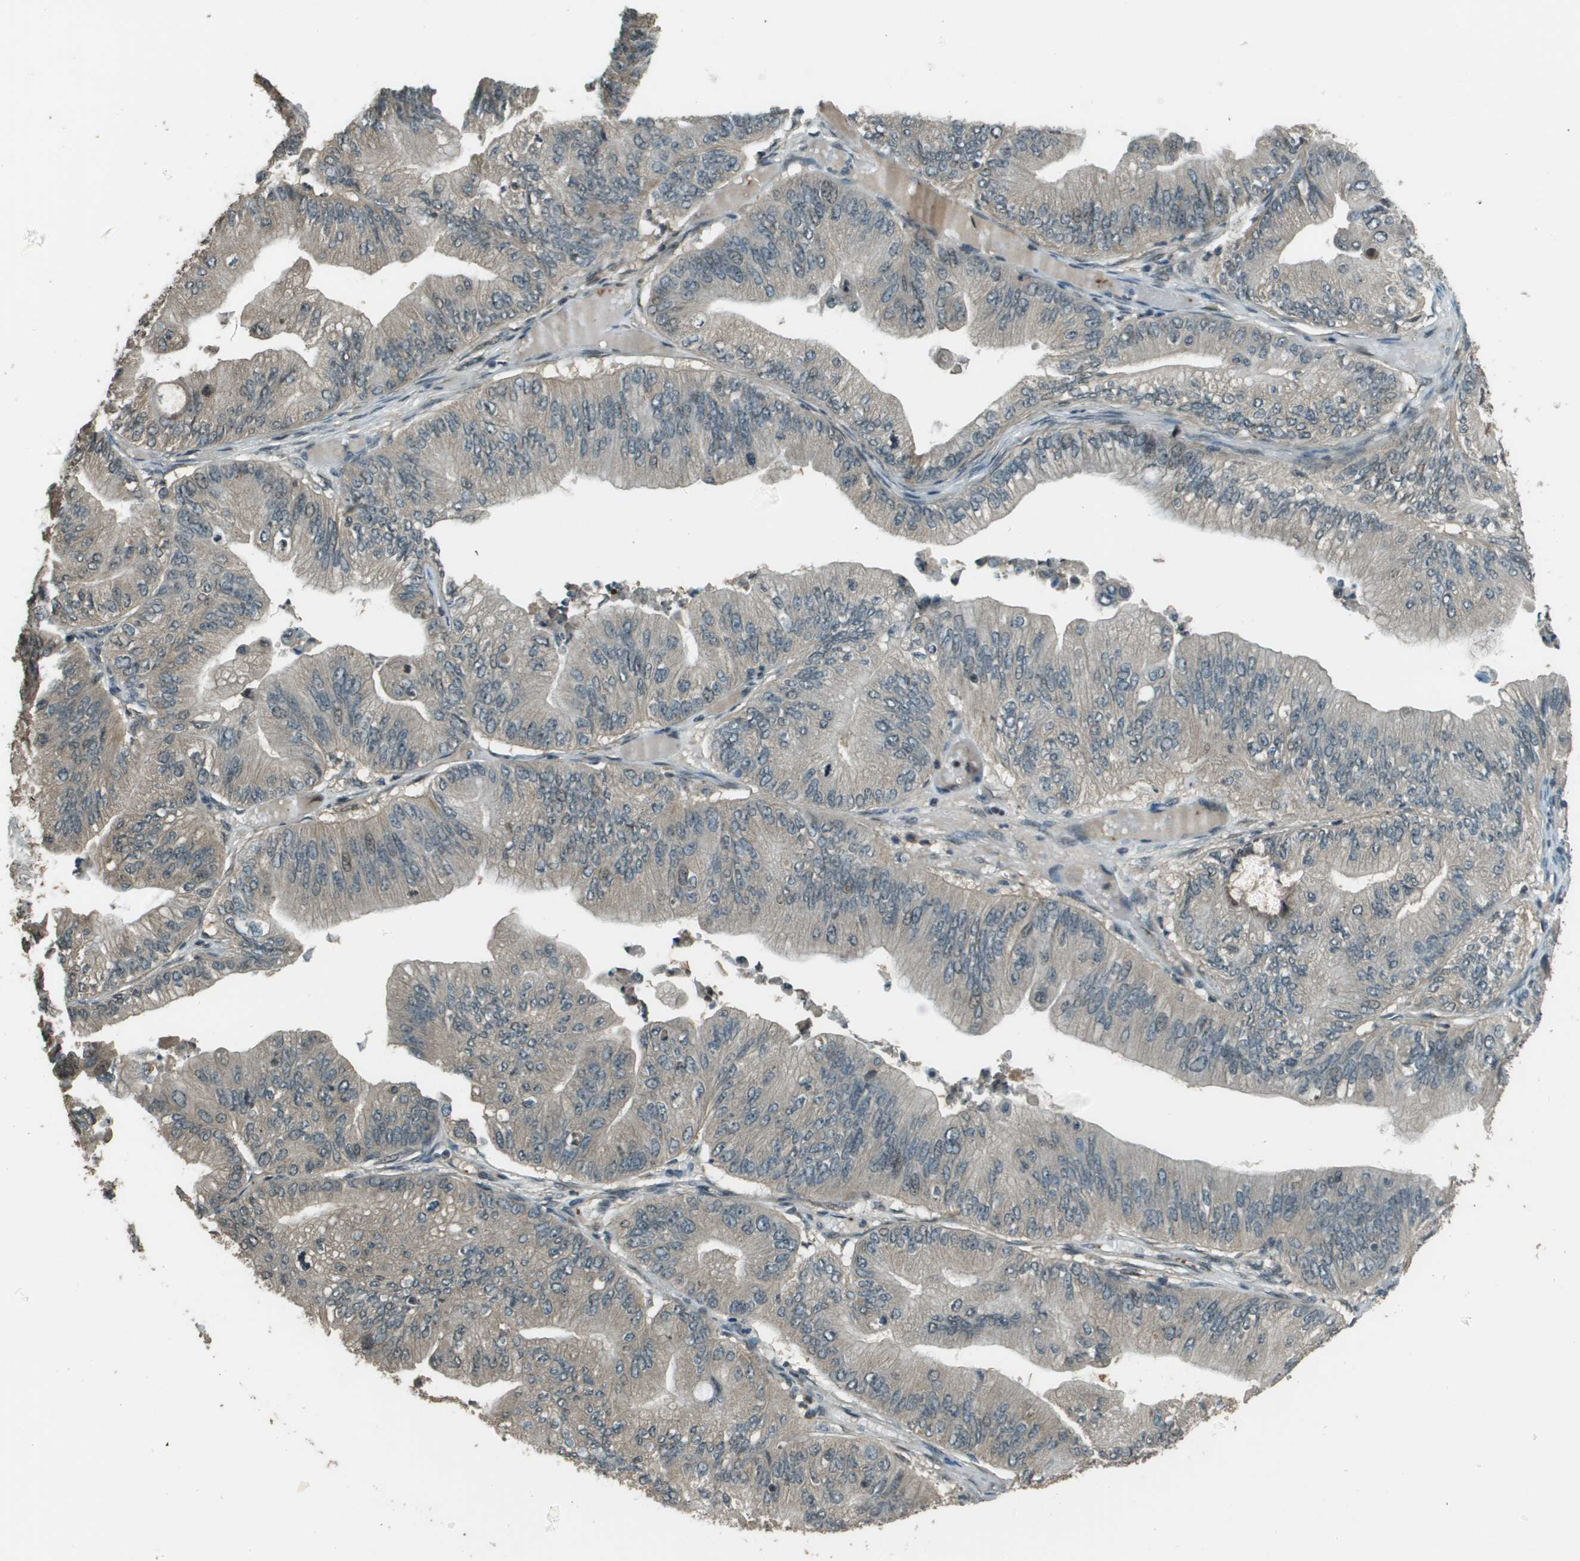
{"staining": {"intensity": "weak", "quantity": "<25%", "location": "cytoplasmic/membranous"}, "tissue": "ovarian cancer", "cell_type": "Tumor cells", "image_type": "cancer", "snomed": [{"axis": "morphology", "description": "Cystadenocarcinoma, mucinous, NOS"}, {"axis": "topography", "description": "Ovary"}], "caption": "Tumor cells show no significant expression in mucinous cystadenocarcinoma (ovarian). The staining is performed using DAB brown chromogen with nuclei counter-stained in using hematoxylin.", "gene": "SDC3", "patient": {"sex": "female", "age": 61}}